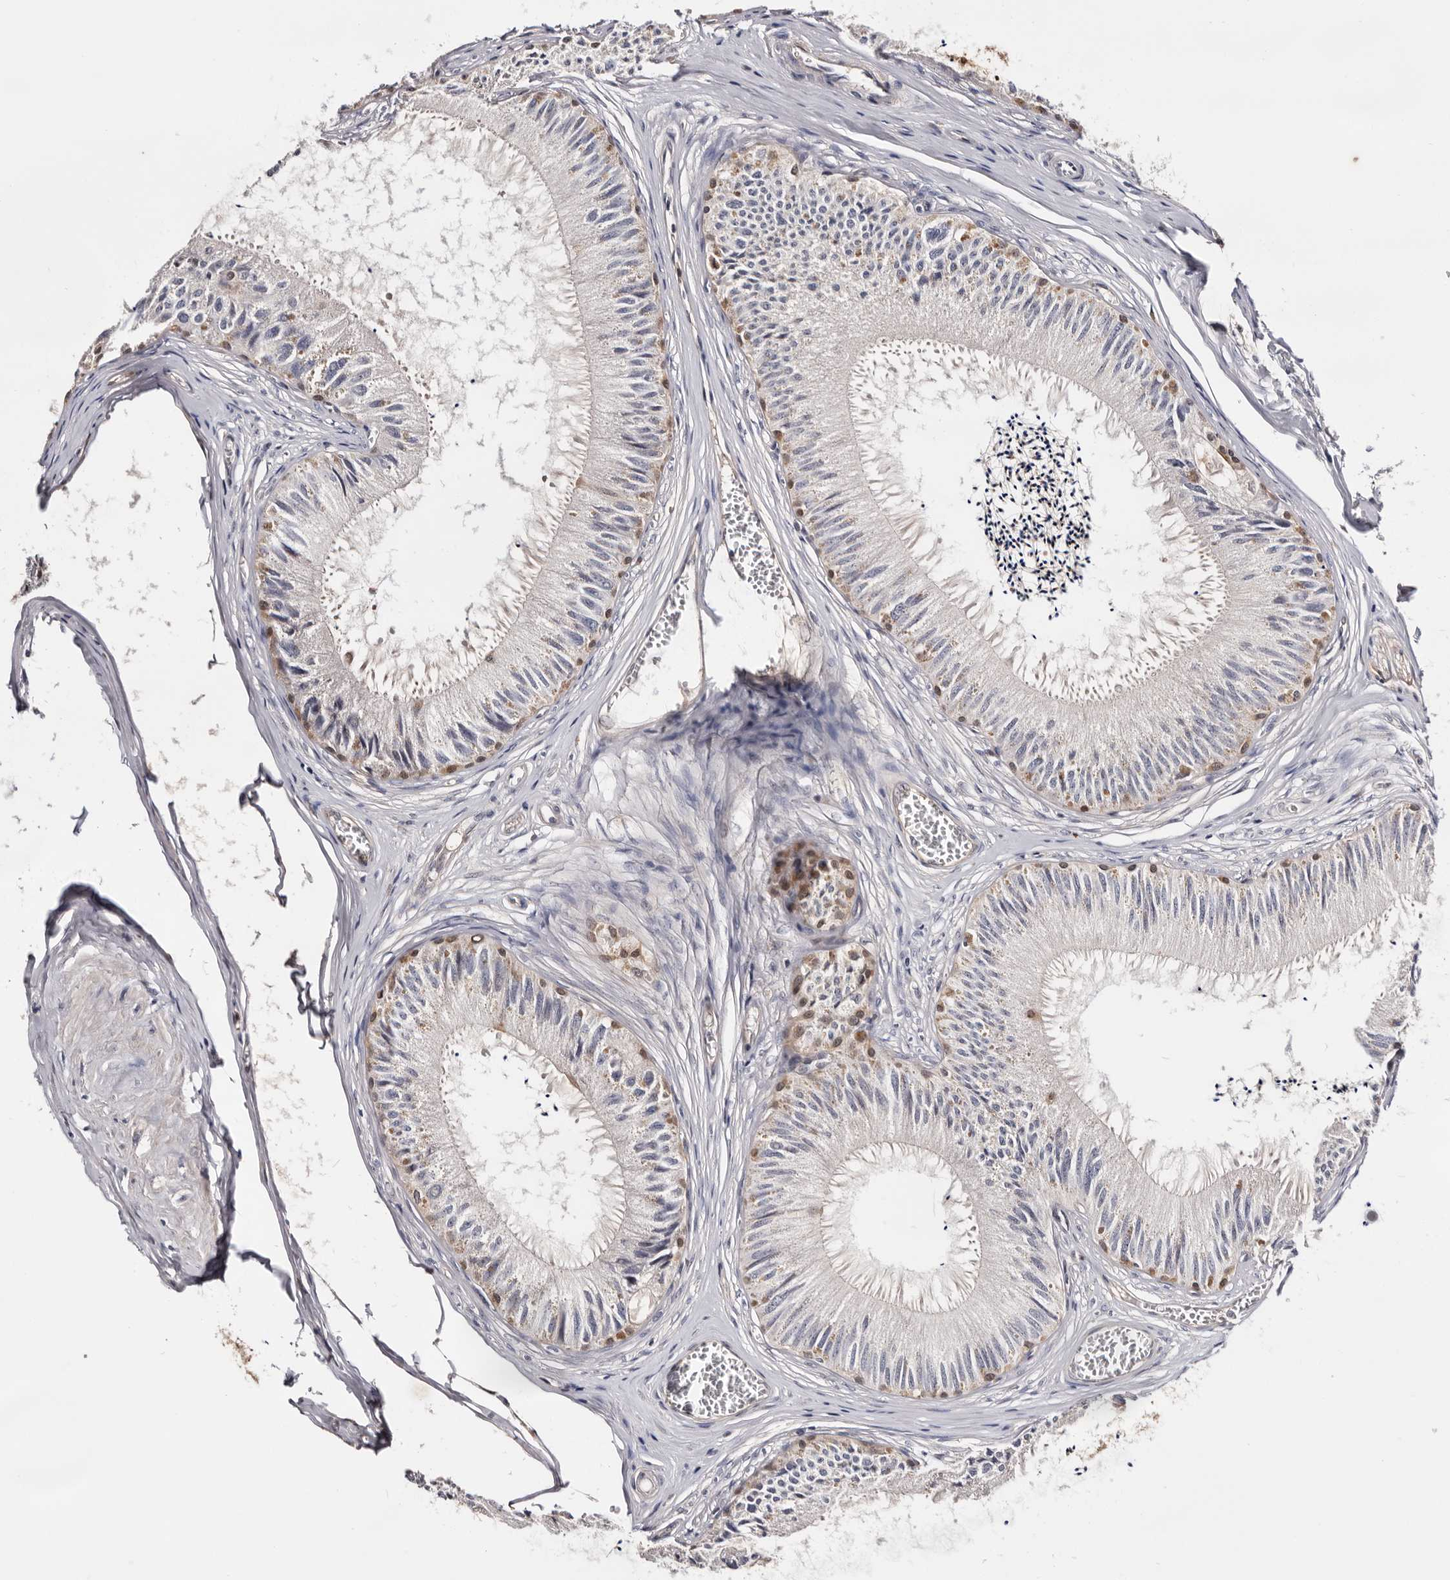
{"staining": {"intensity": "moderate", "quantity": "<25%", "location": "cytoplasmic/membranous,nuclear"}, "tissue": "epididymis", "cell_type": "Glandular cells", "image_type": "normal", "snomed": [{"axis": "morphology", "description": "Normal tissue, NOS"}, {"axis": "topography", "description": "Epididymis"}], "caption": "IHC micrograph of normal human epididymis stained for a protein (brown), which displays low levels of moderate cytoplasmic/membranous,nuclear positivity in approximately <25% of glandular cells.", "gene": "TP53I3", "patient": {"sex": "male", "age": 79}}